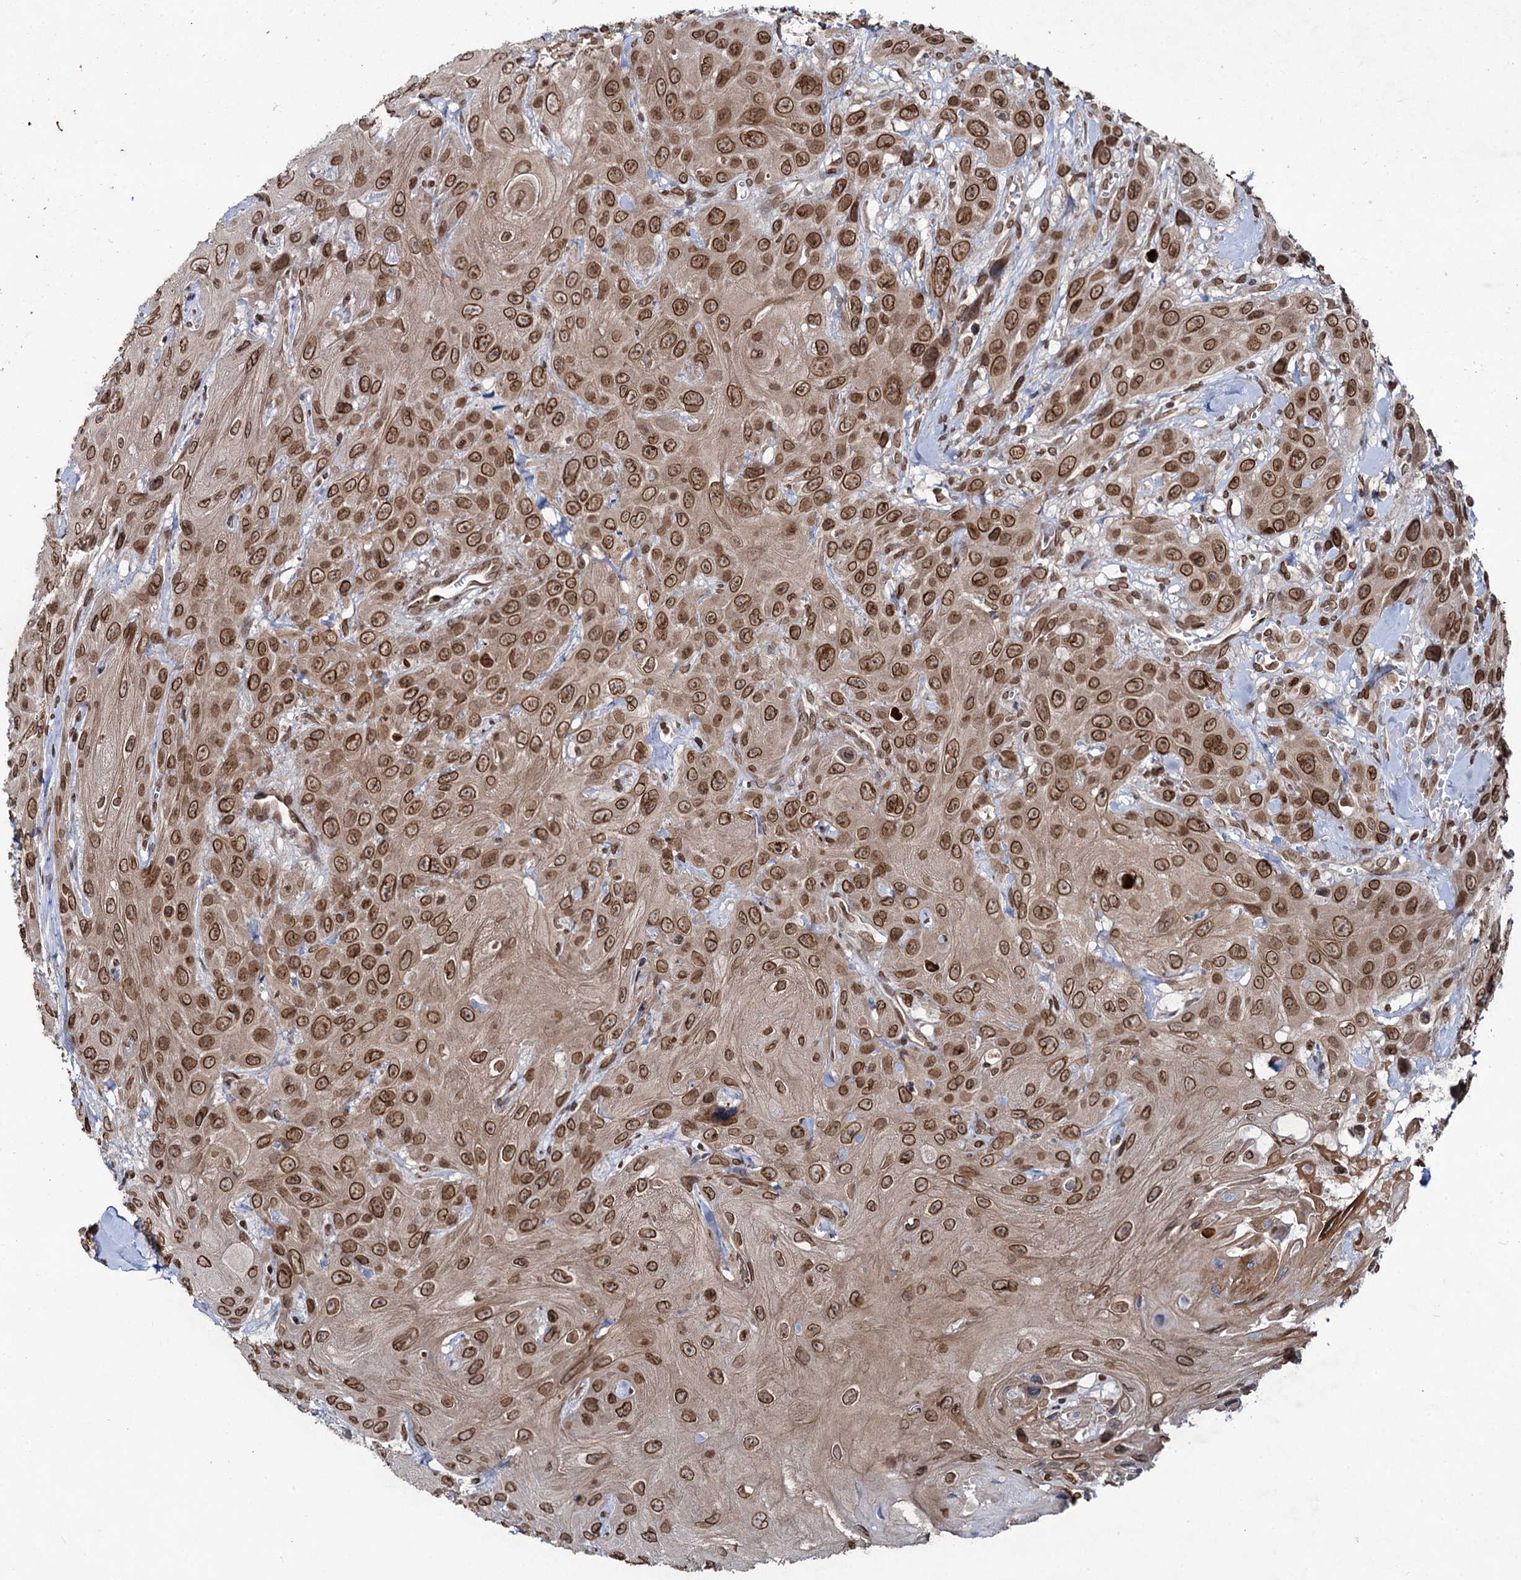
{"staining": {"intensity": "strong", "quantity": ">75%", "location": "cytoplasmic/membranous,nuclear"}, "tissue": "head and neck cancer", "cell_type": "Tumor cells", "image_type": "cancer", "snomed": [{"axis": "morphology", "description": "Squamous cell carcinoma, NOS"}, {"axis": "topography", "description": "Head-Neck"}], "caption": "IHC (DAB) staining of head and neck squamous cell carcinoma reveals strong cytoplasmic/membranous and nuclear protein positivity in about >75% of tumor cells.", "gene": "RNF6", "patient": {"sex": "male", "age": 81}}